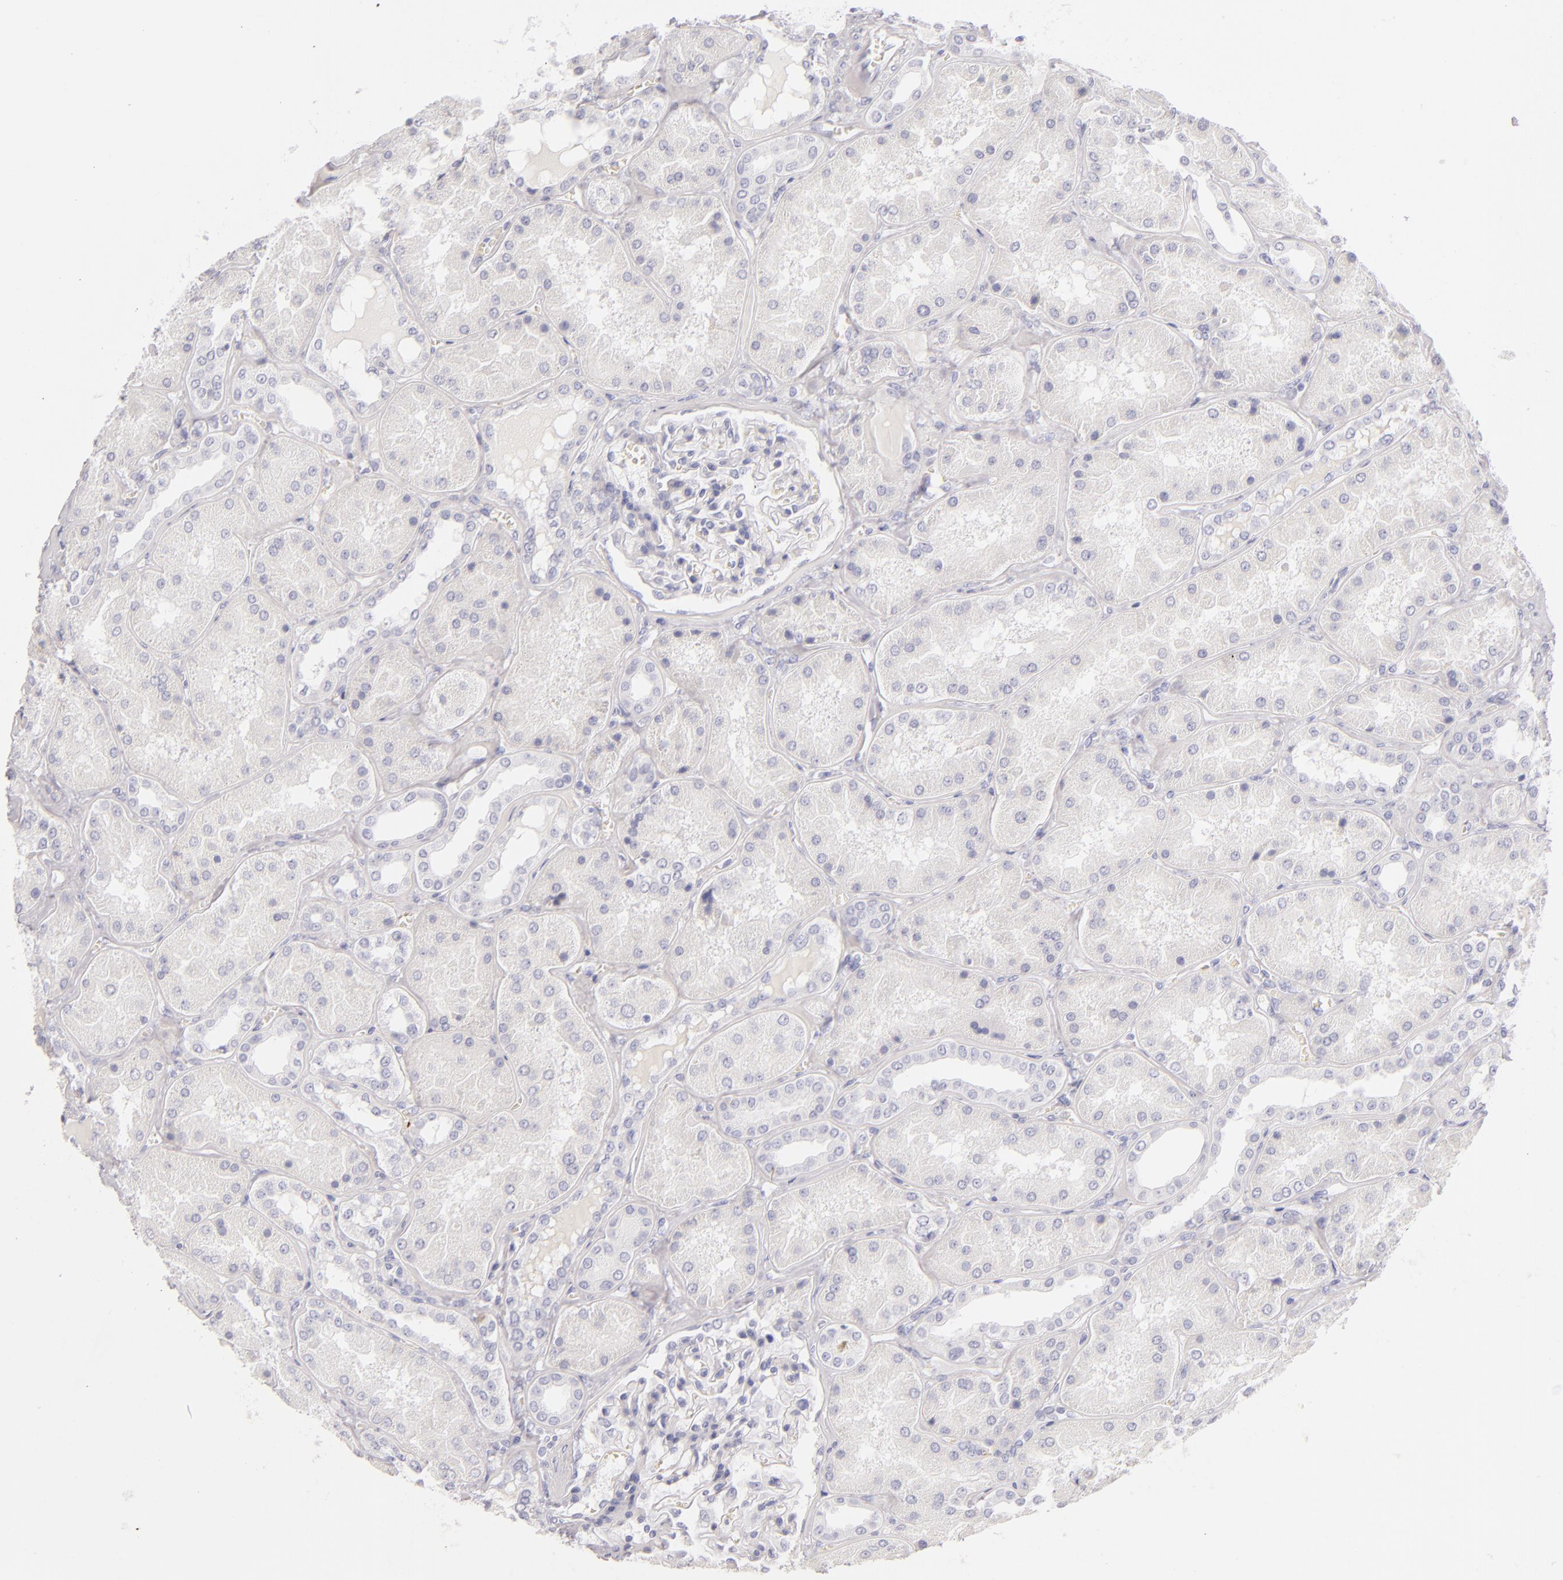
{"staining": {"intensity": "negative", "quantity": "none", "location": "none"}, "tissue": "kidney", "cell_type": "Cells in glomeruli", "image_type": "normal", "snomed": [{"axis": "morphology", "description": "Normal tissue, NOS"}, {"axis": "topography", "description": "Kidney"}], "caption": "This is an IHC image of unremarkable human kidney. There is no staining in cells in glomeruli.", "gene": "TPSD1", "patient": {"sex": "female", "age": 56}}